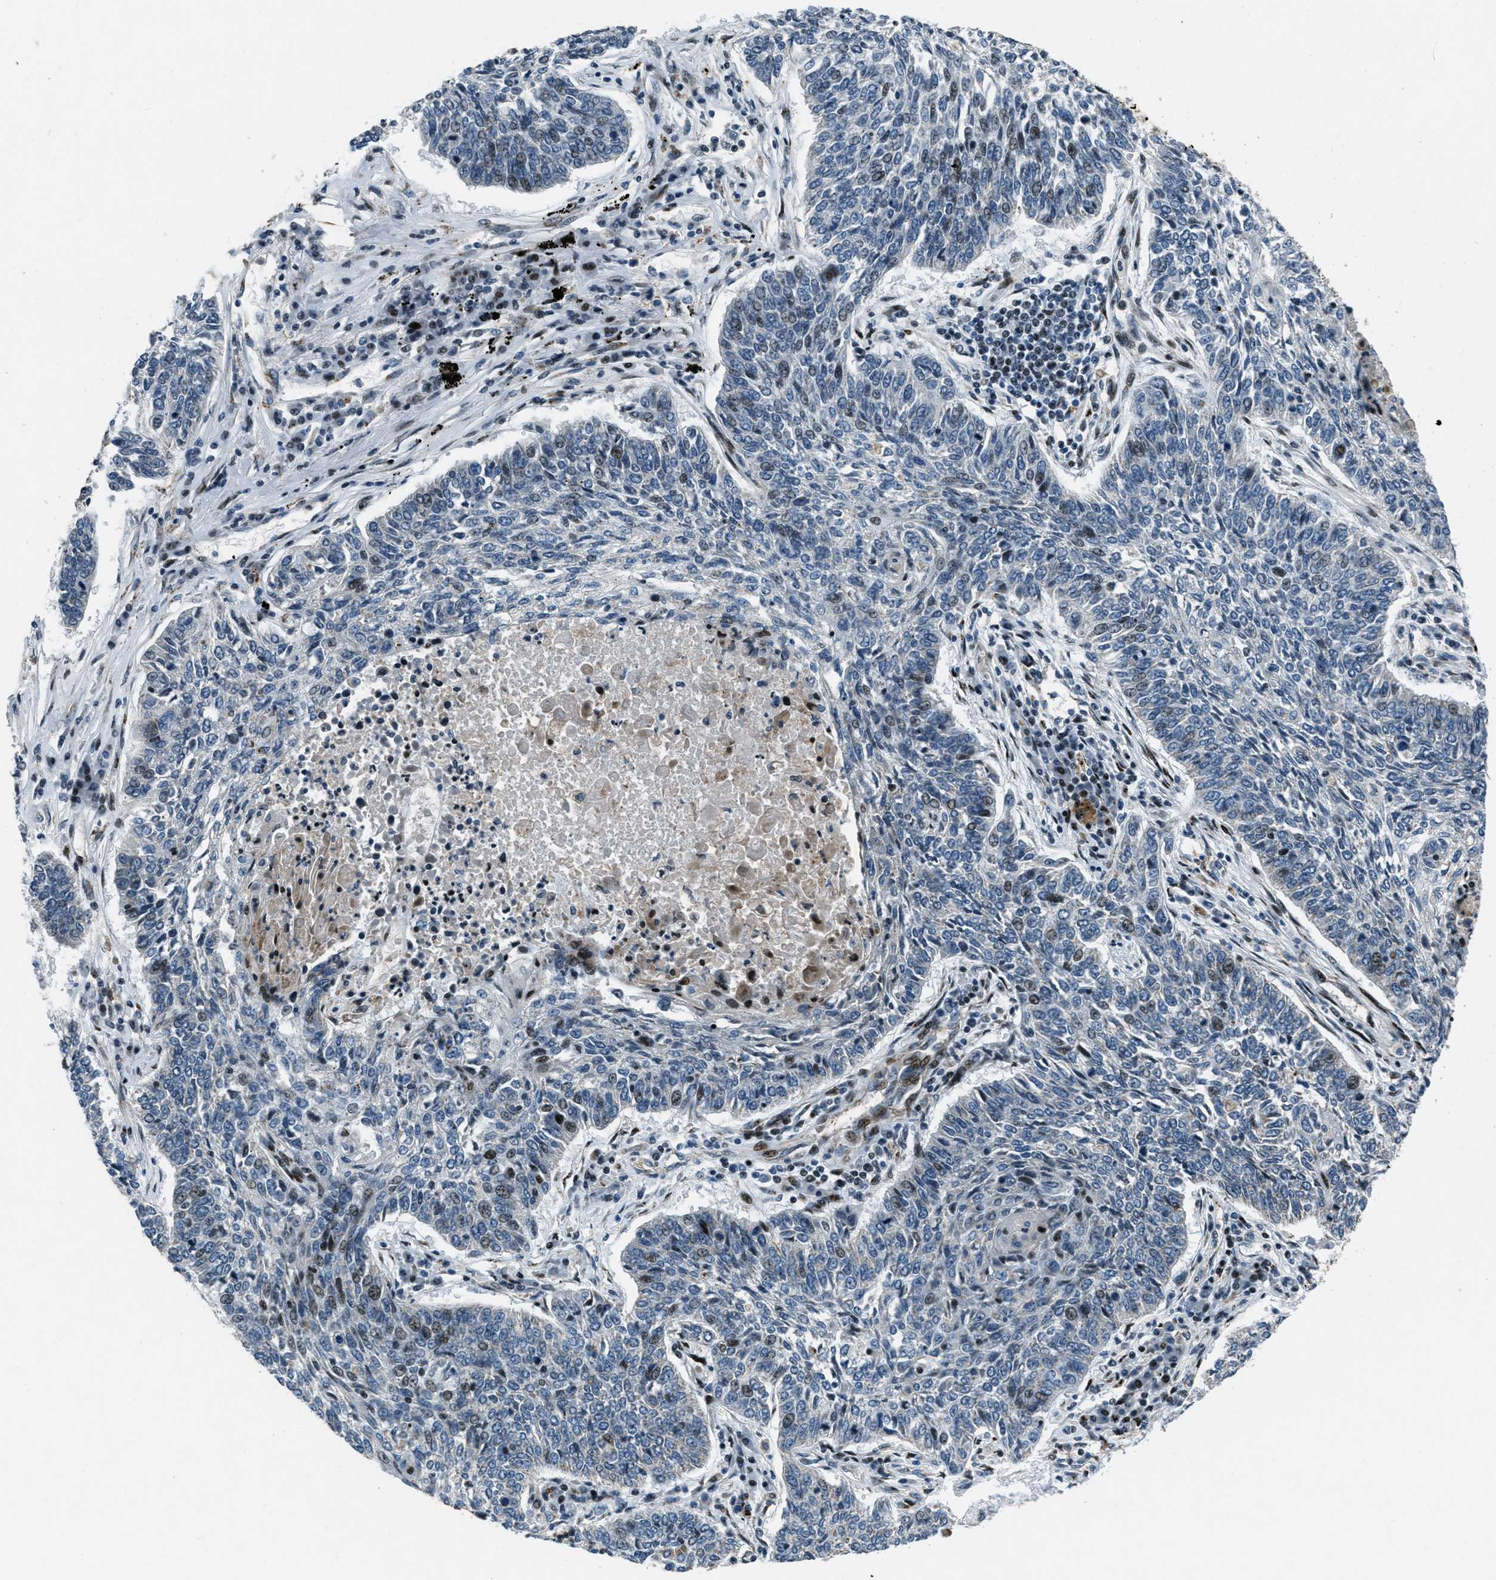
{"staining": {"intensity": "moderate", "quantity": "<25%", "location": "nuclear"}, "tissue": "lung cancer", "cell_type": "Tumor cells", "image_type": "cancer", "snomed": [{"axis": "morphology", "description": "Normal tissue, NOS"}, {"axis": "morphology", "description": "Squamous cell carcinoma, NOS"}, {"axis": "topography", "description": "Cartilage tissue"}, {"axis": "topography", "description": "Bronchus"}, {"axis": "topography", "description": "Lung"}], "caption": "This is an image of IHC staining of lung squamous cell carcinoma, which shows moderate expression in the nuclear of tumor cells.", "gene": "GPC6", "patient": {"sex": "female", "age": 49}}